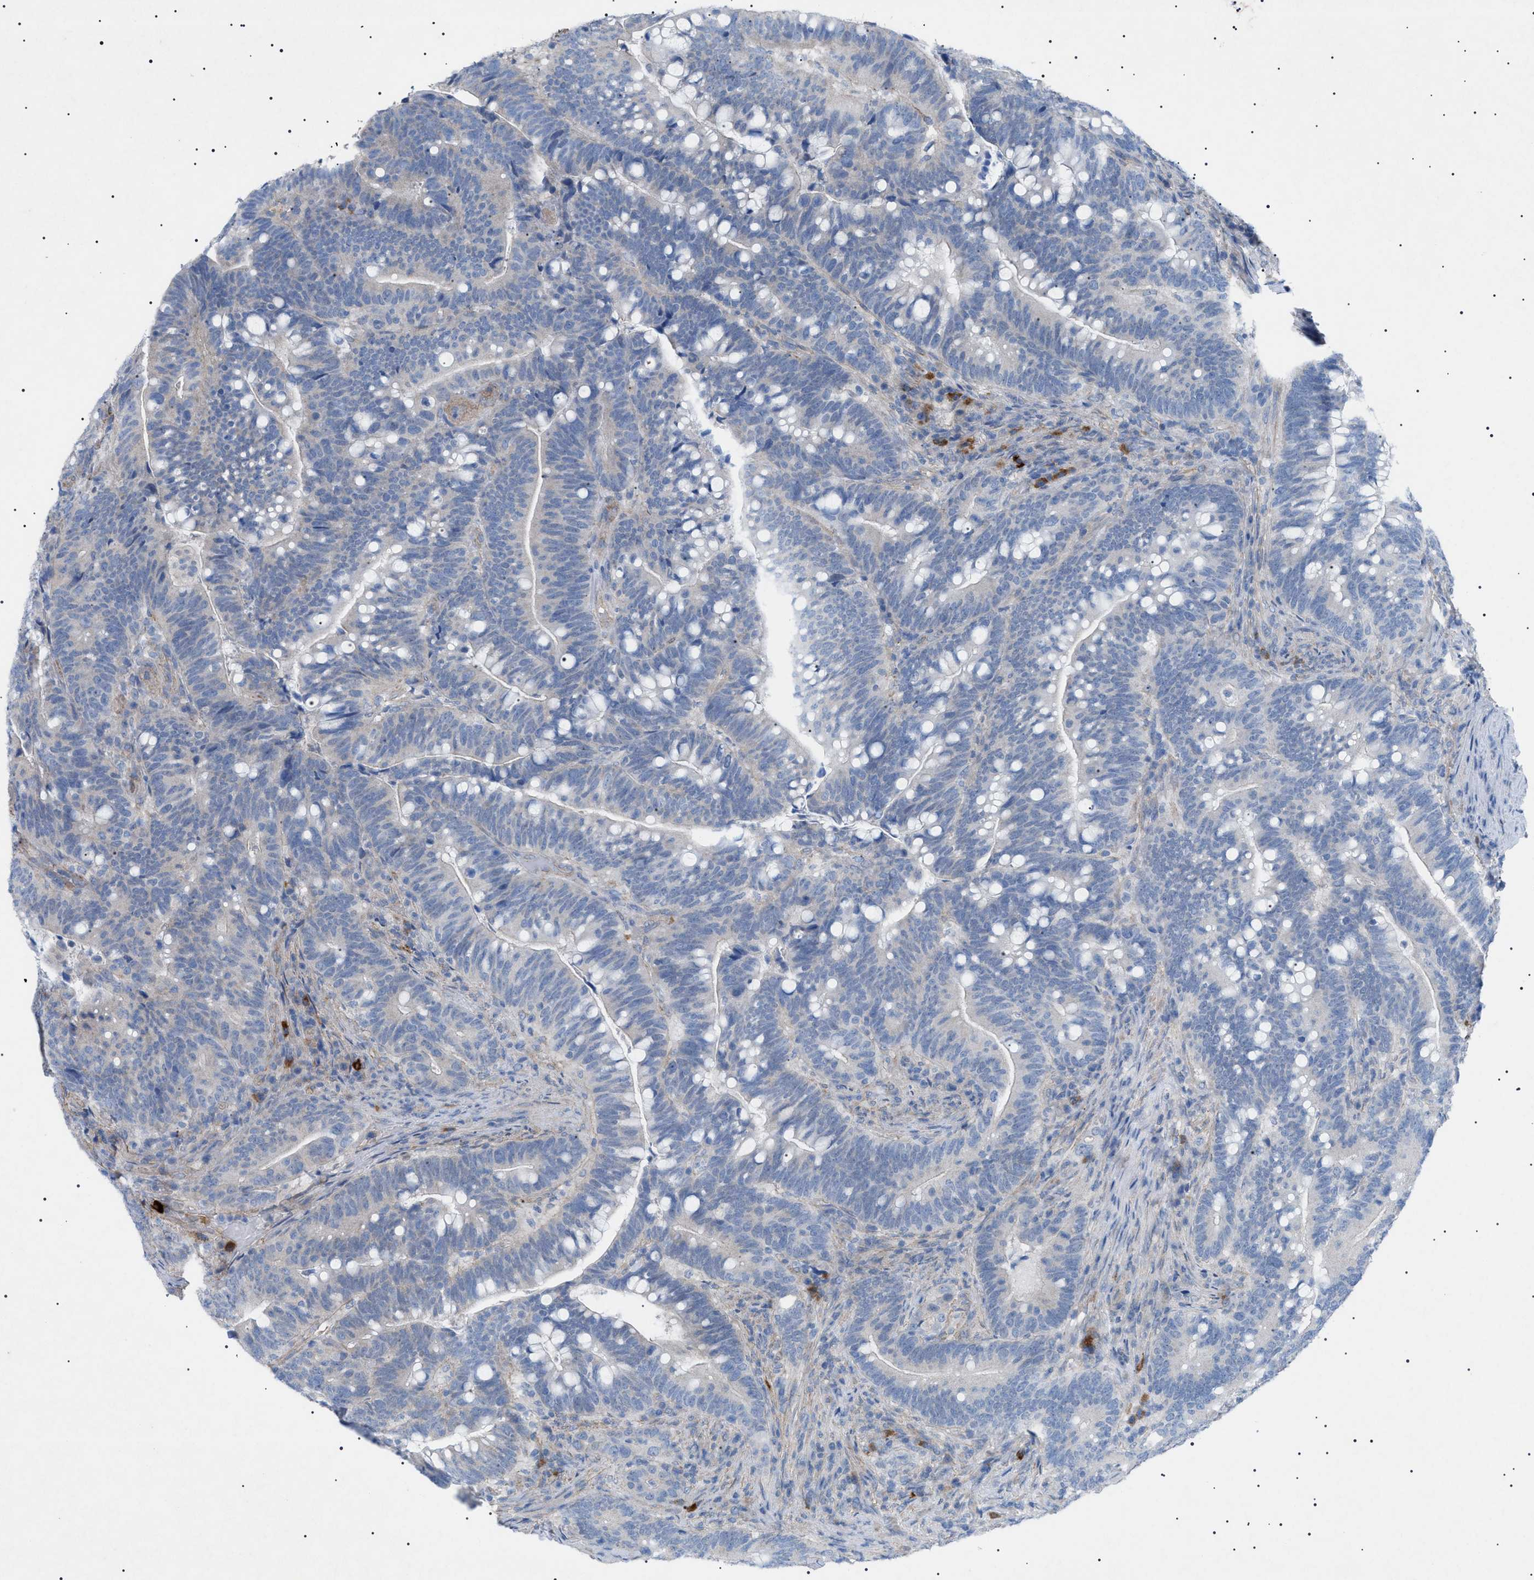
{"staining": {"intensity": "negative", "quantity": "none", "location": "none"}, "tissue": "colorectal cancer", "cell_type": "Tumor cells", "image_type": "cancer", "snomed": [{"axis": "morphology", "description": "Normal tissue, NOS"}, {"axis": "morphology", "description": "Adenocarcinoma, NOS"}, {"axis": "topography", "description": "Colon"}], "caption": "Tumor cells are negative for protein expression in human adenocarcinoma (colorectal).", "gene": "ADAMTS1", "patient": {"sex": "female", "age": 66}}